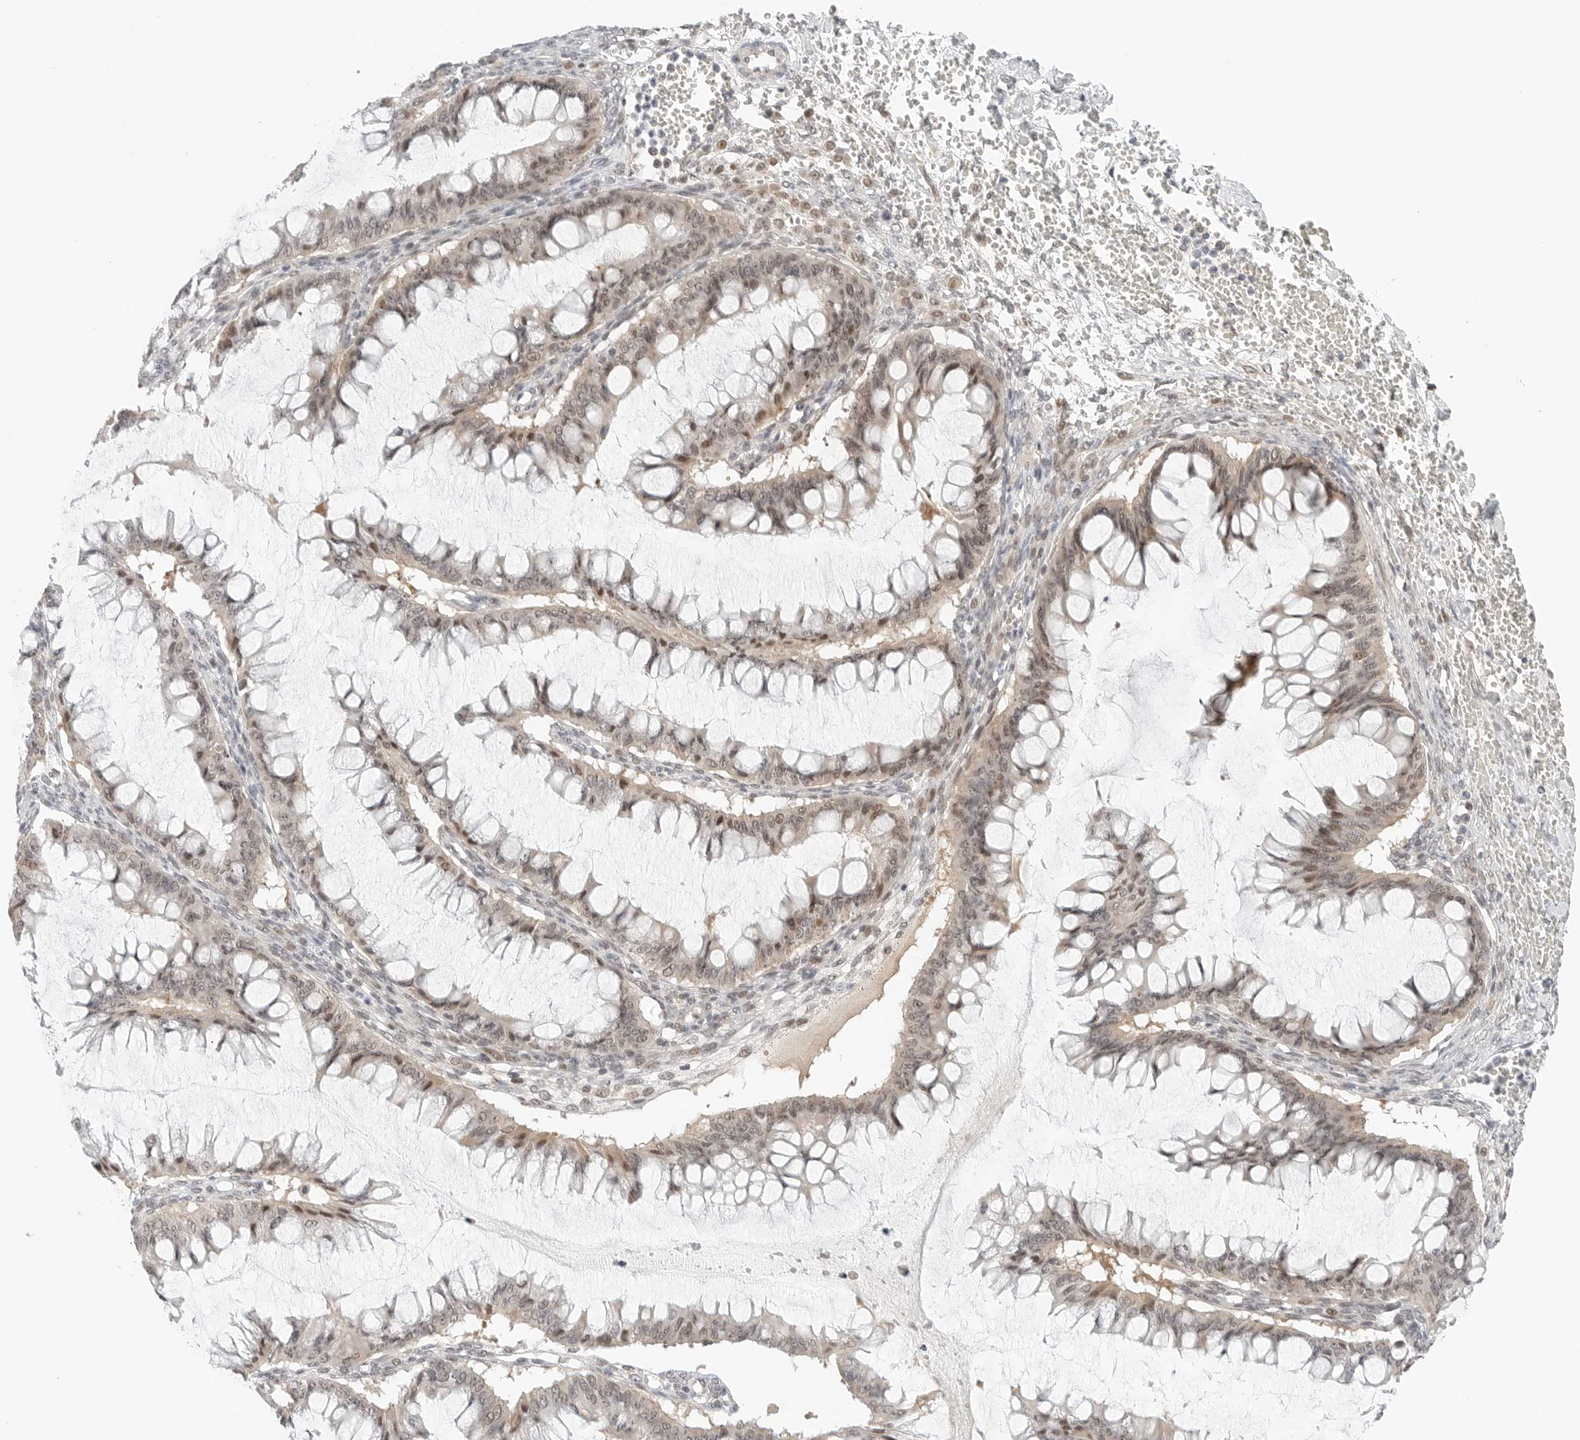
{"staining": {"intensity": "moderate", "quantity": "<25%", "location": "nuclear"}, "tissue": "ovarian cancer", "cell_type": "Tumor cells", "image_type": "cancer", "snomed": [{"axis": "morphology", "description": "Cystadenocarcinoma, mucinous, NOS"}, {"axis": "topography", "description": "Ovary"}], "caption": "IHC (DAB (3,3'-diaminobenzidine)) staining of human ovarian cancer displays moderate nuclear protein positivity in about <25% of tumor cells. Nuclei are stained in blue.", "gene": "TSEN2", "patient": {"sex": "female", "age": 73}}